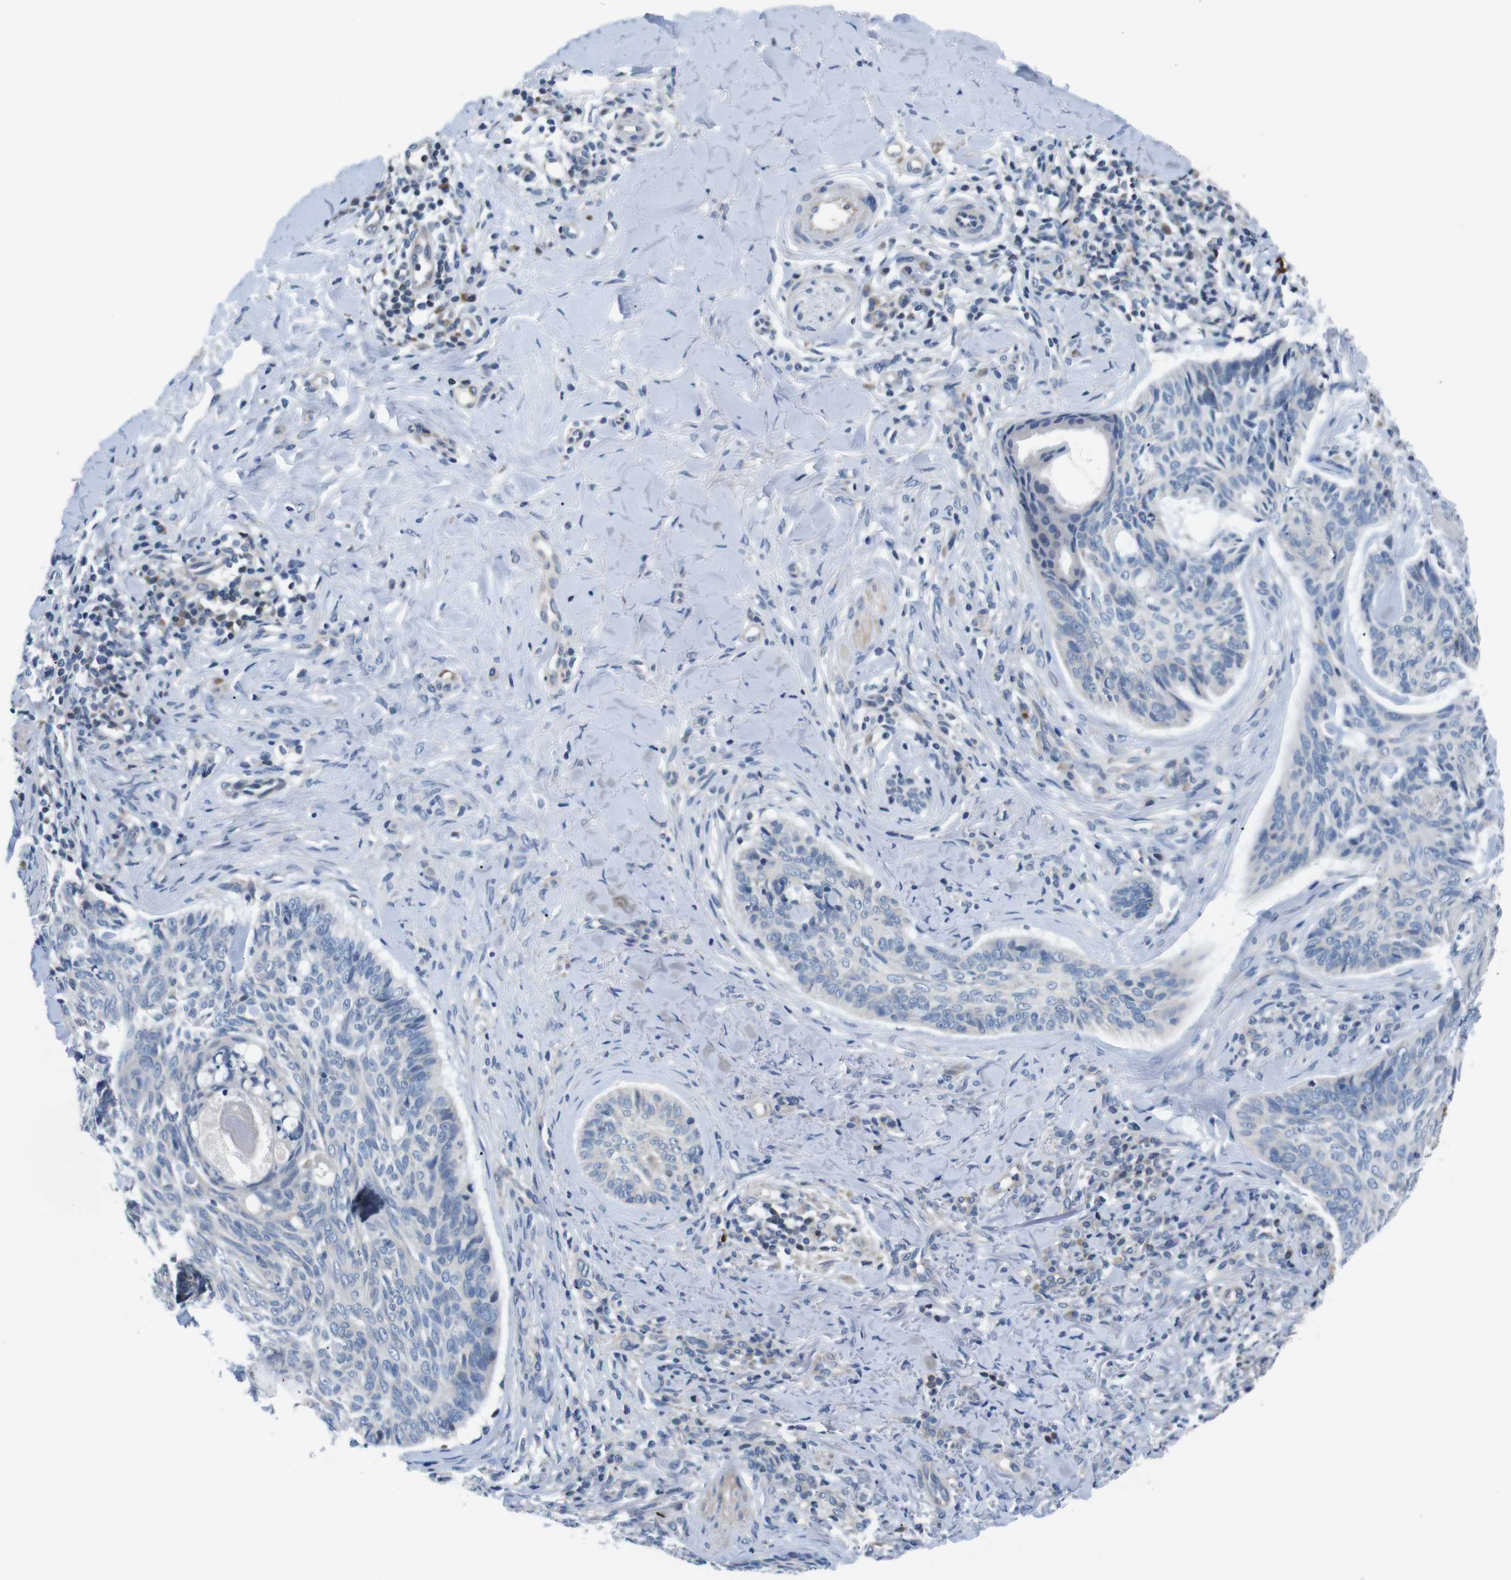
{"staining": {"intensity": "negative", "quantity": "none", "location": "none"}, "tissue": "skin cancer", "cell_type": "Tumor cells", "image_type": "cancer", "snomed": [{"axis": "morphology", "description": "Basal cell carcinoma"}, {"axis": "topography", "description": "Skin"}], "caption": "Immunohistochemical staining of skin cancer exhibits no significant positivity in tumor cells. (Immunohistochemistry (ihc), brightfield microscopy, high magnification).", "gene": "JAK1", "patient": {"sex": "male", "age": 43}}